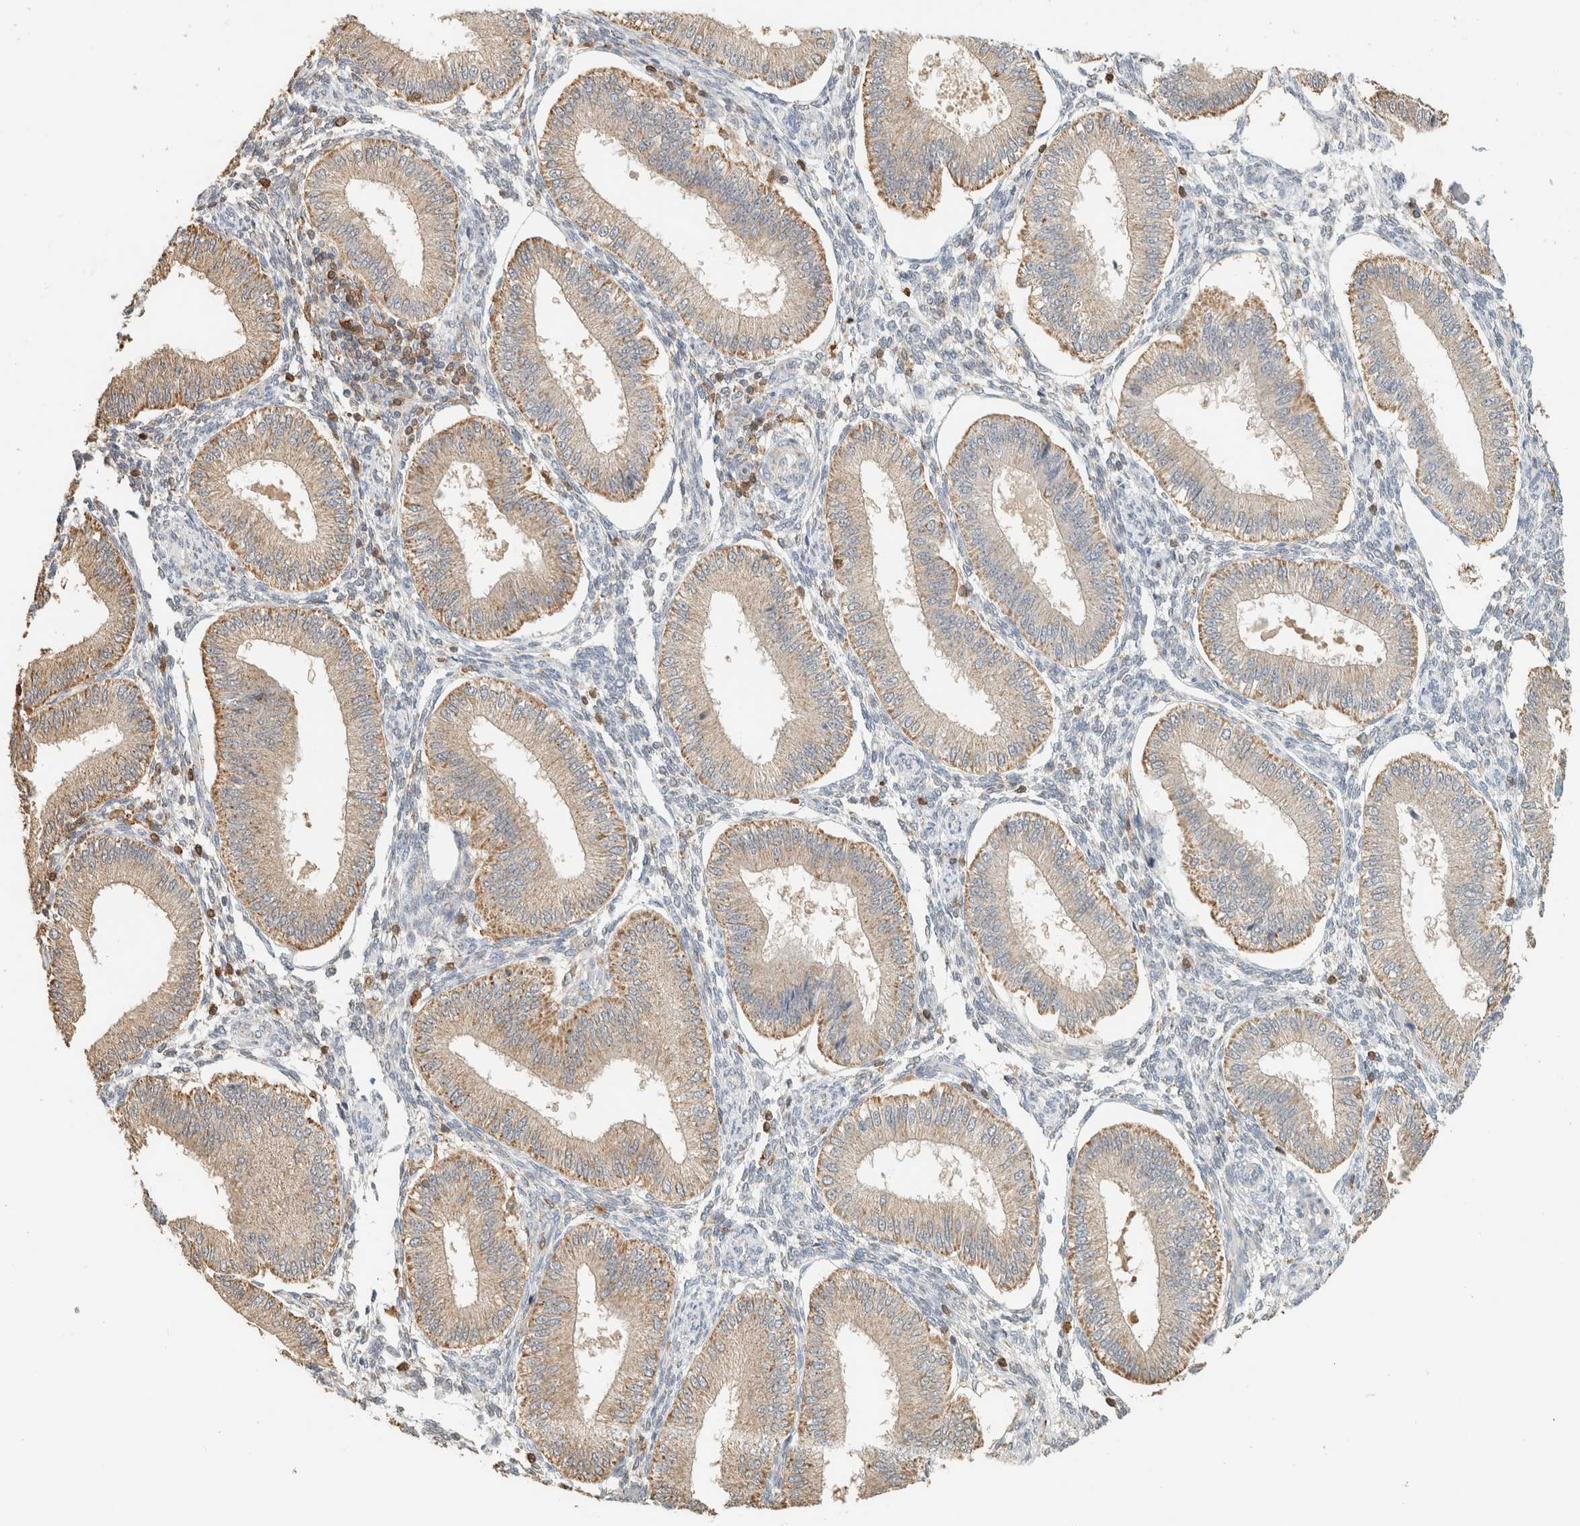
{"staining": {"intensity": "weak", "quantity": "25%-75%", "location": "cytoplasmic/membranous"}, "tissue": "endometrium", "cell_type": "Cells in endometrial stroma", "image_type": "normal", "snomed": [{"axis": "morphology", "description": "Normal tissue, NOS"}, {"axis": "topography", "description": "Endometrium"}], "caption": "A brown stain labels weak cytoplasmic/membranous staining of a protein in cells in endometrial stroma of benign human endometrium. (DAB (3,3'-diaminobenzidine) IHC with brightfield microscopy, high magnification).", "gene": "CAPG", "patient": {"sex": "female", "age": 39}}